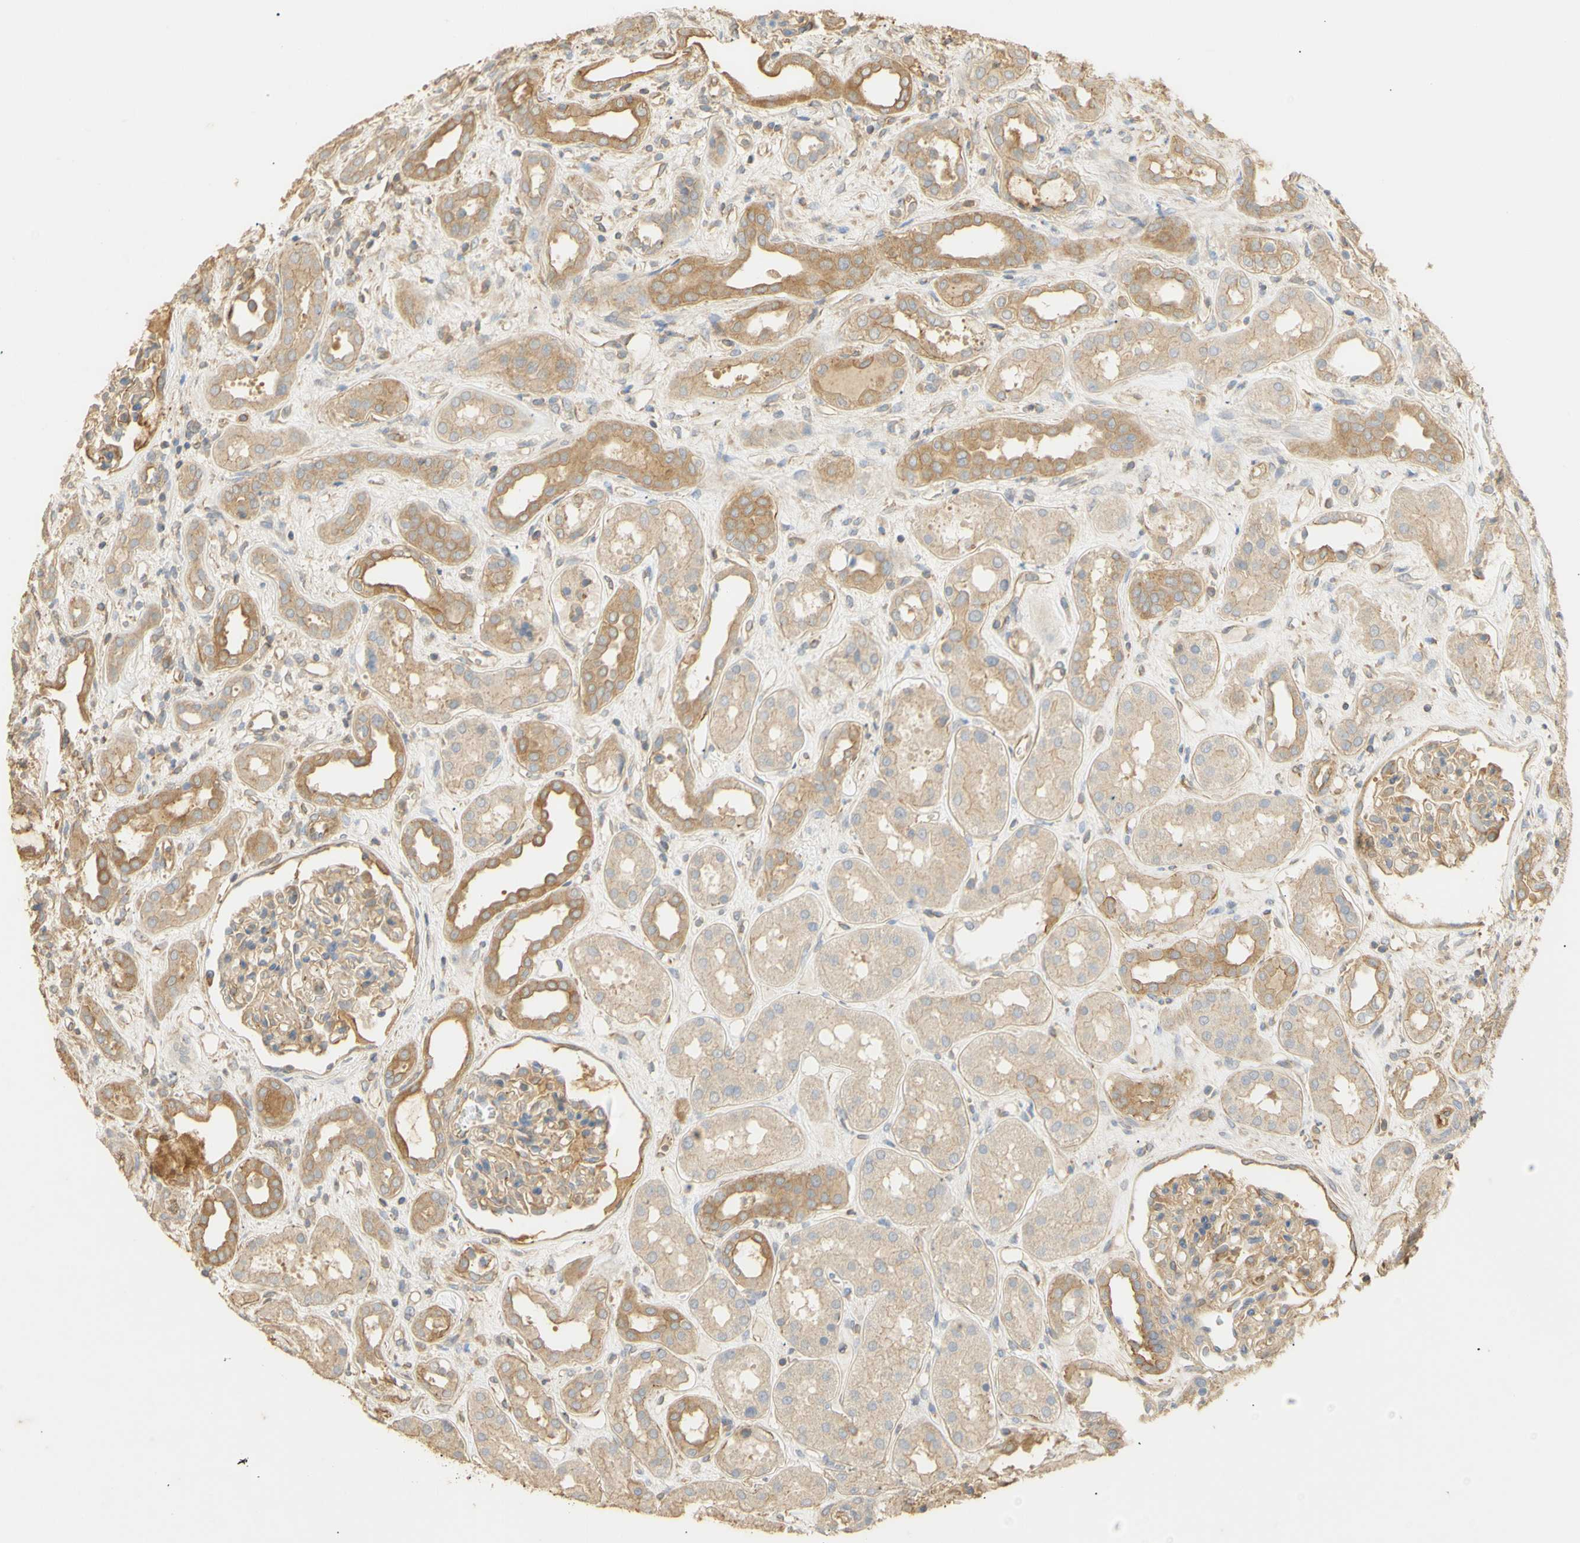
{"staining": {"intensity": "moderate", "quantity": ">75%", "location": "cytoplasmic/membranous"}, "tissue": "kidney", "cell_type": "Cells in glomeruli", "image_type": "normal", "snomed": [{"axis": "morphology", "description": "Normal tissue, NOS"}, {"axis": "topography", "description": "Kidney"}], "caption": "Kidney stained with DAB (3,3'-diaminobenzidine) immunohistochemistry exhibits medium levels of moderate cytoplasmic/membranous staining in approximately >75% of cells in glomeruli. The protein is stained brown, and the nuclei are stained in blue (DAB (3,3'-diaminobenzidine) IHC with brightfield microscopy, high magnification).", "gene": "KCNE4", "patient": {"sex": "male", "age": 59}}